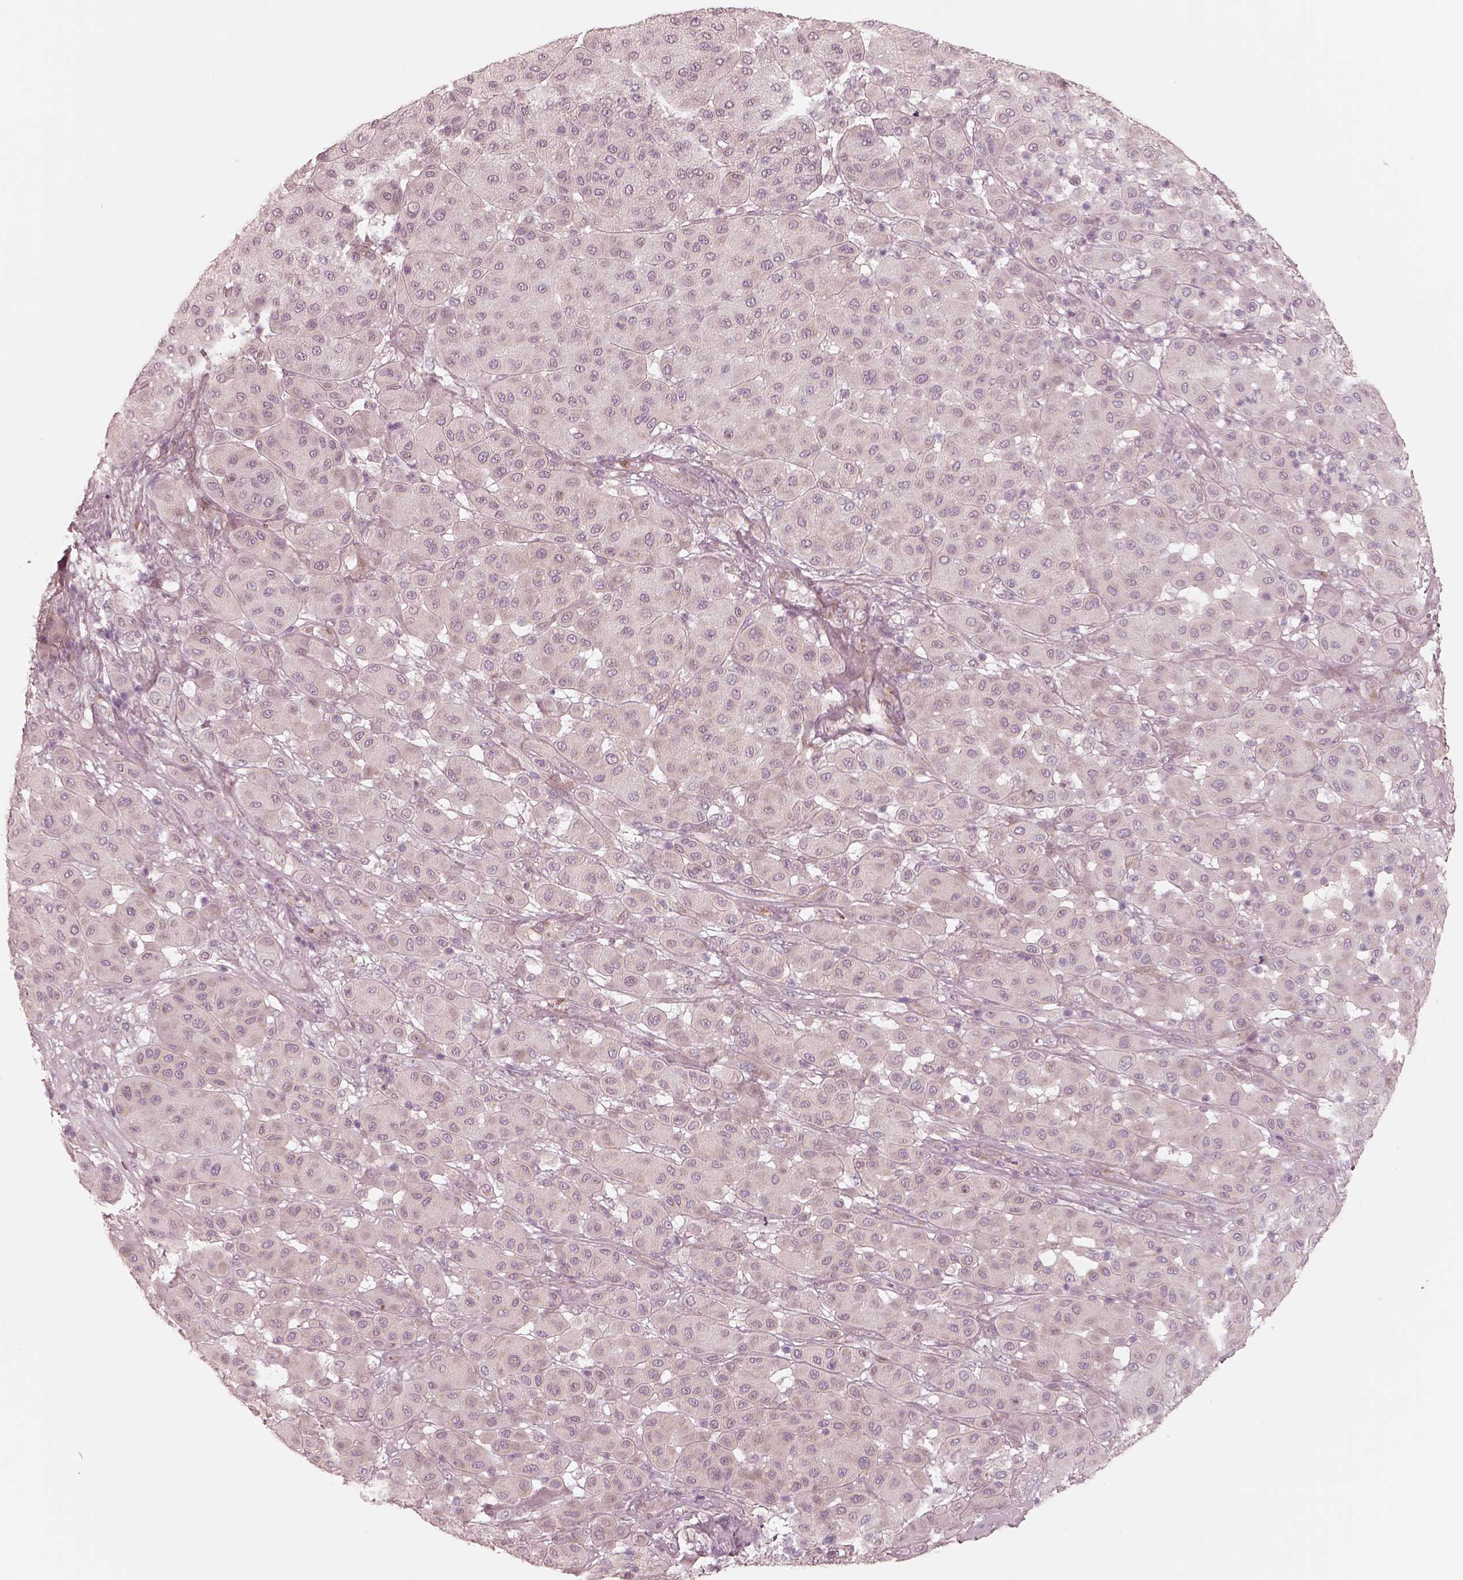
{"staining": {"intensity": "negative", "quantity": "none", "location": "none"}, "tissue": "melanoma", "cell_type": "Tumor cells", "image_type": "cancer", "snomed": [{"axis": "morphology", "description": "Malignant melanoma, Metastatic site"}, {"axis": "topography", "description": "Smooth muscle"}], "caption": "This histopathology image is of melanoma stained with immunohistochemistry (IHC) to label a protein in brown with the nuclei are counter-stained blue. There is no staining in tumor cells.", "gene": "RAB3C", "patient": {"sex": "male", "age": 41}}